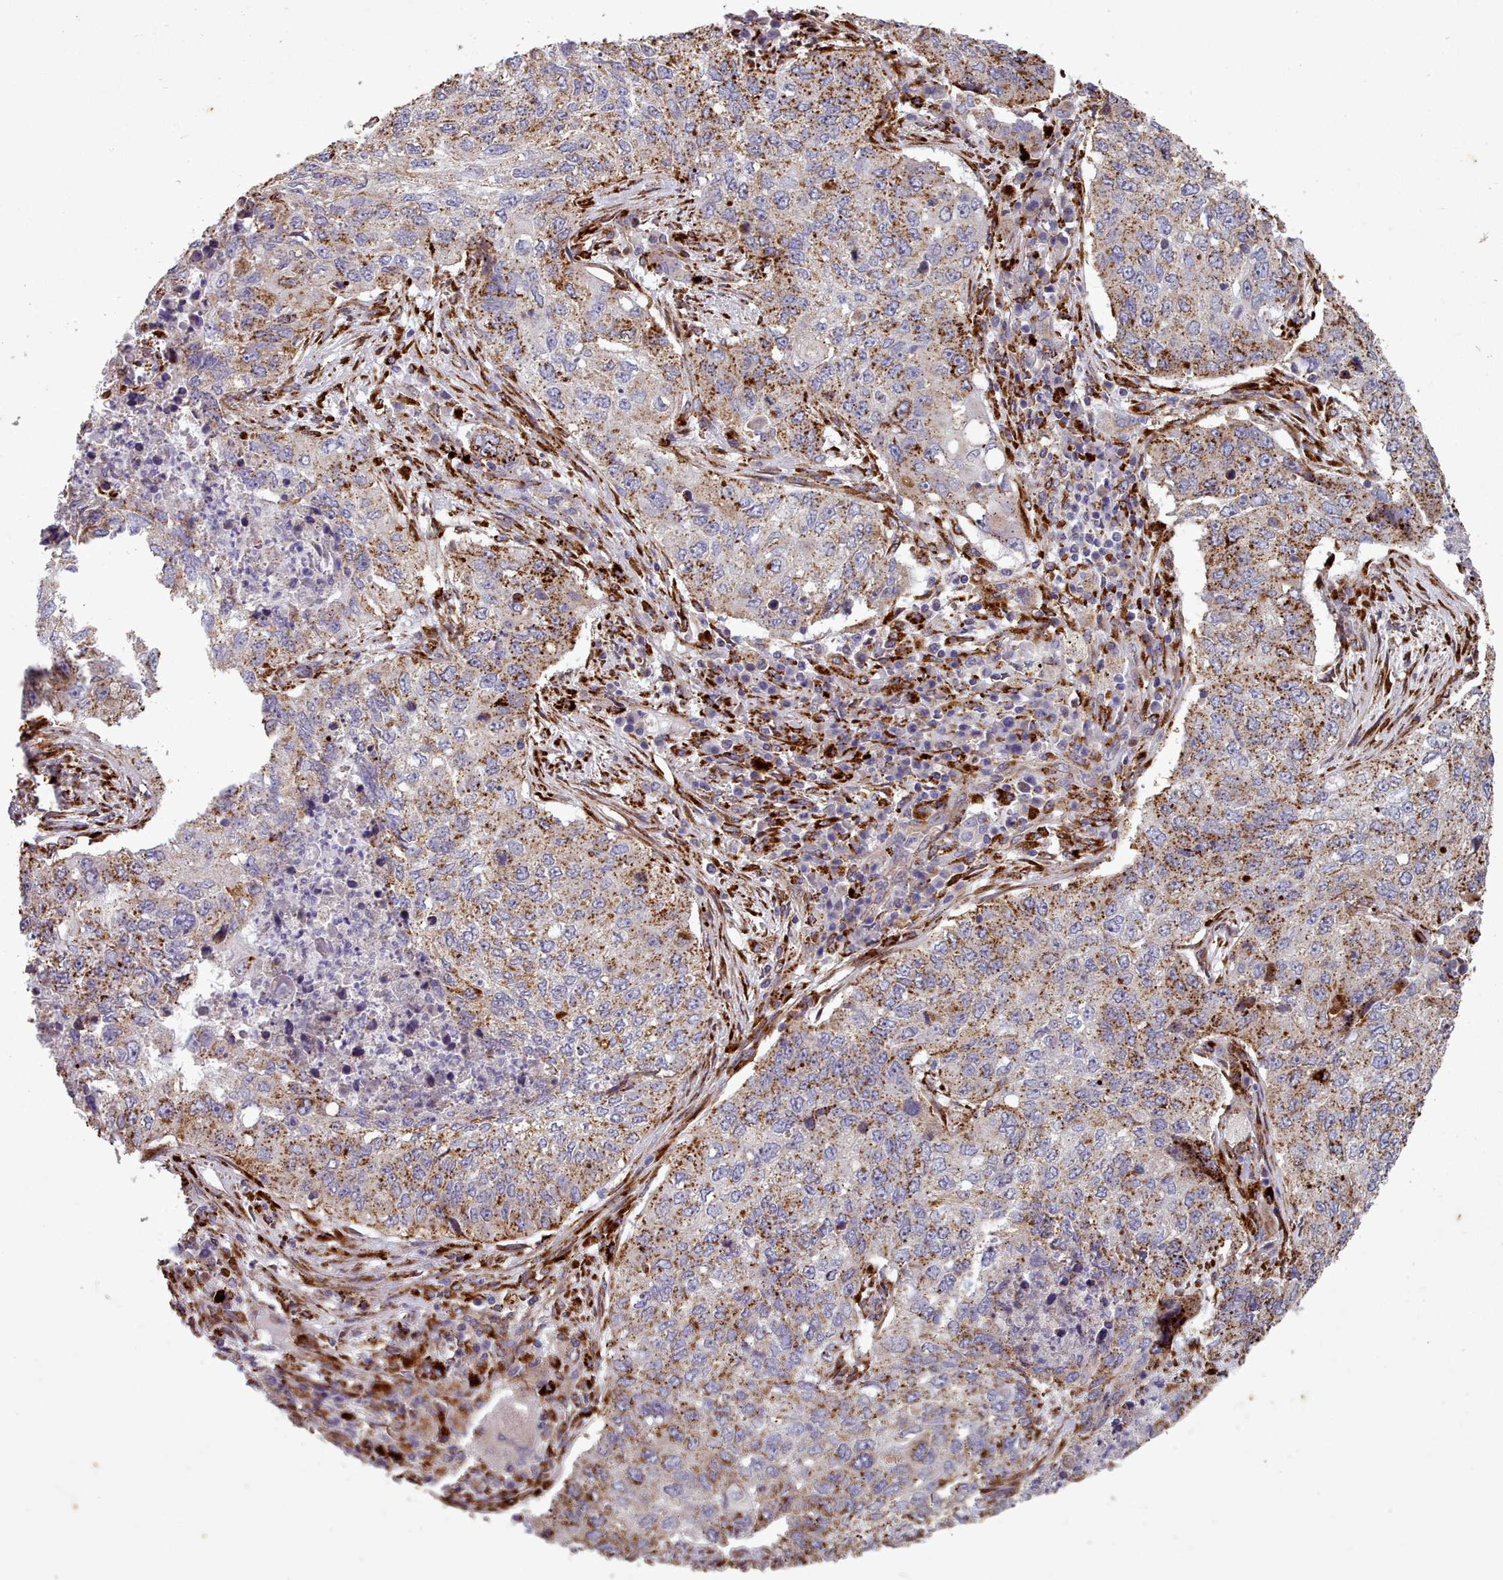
{"staining": {"intensity": "moderate", "quantity": "25%-75%", "location": "cytoplasmic/membranous"}, "tissue": "lung cancer", "cell_type": "Tumor cells", "image_type": "cancer", "snomed": [{"axis": "morphology", "description": "Squamous cell carcinoma, NOS"}, {"axis": "topography", "description": "Lung"}], "caption": "Moderate cytoplasmic/membranous positivity is appreciated in approximately 25%-75% of tumor cells in lung cancer (squamous cell carcinoma).", "gene": "FKBP10", "patient": {"sex": "female", "age": 63}}